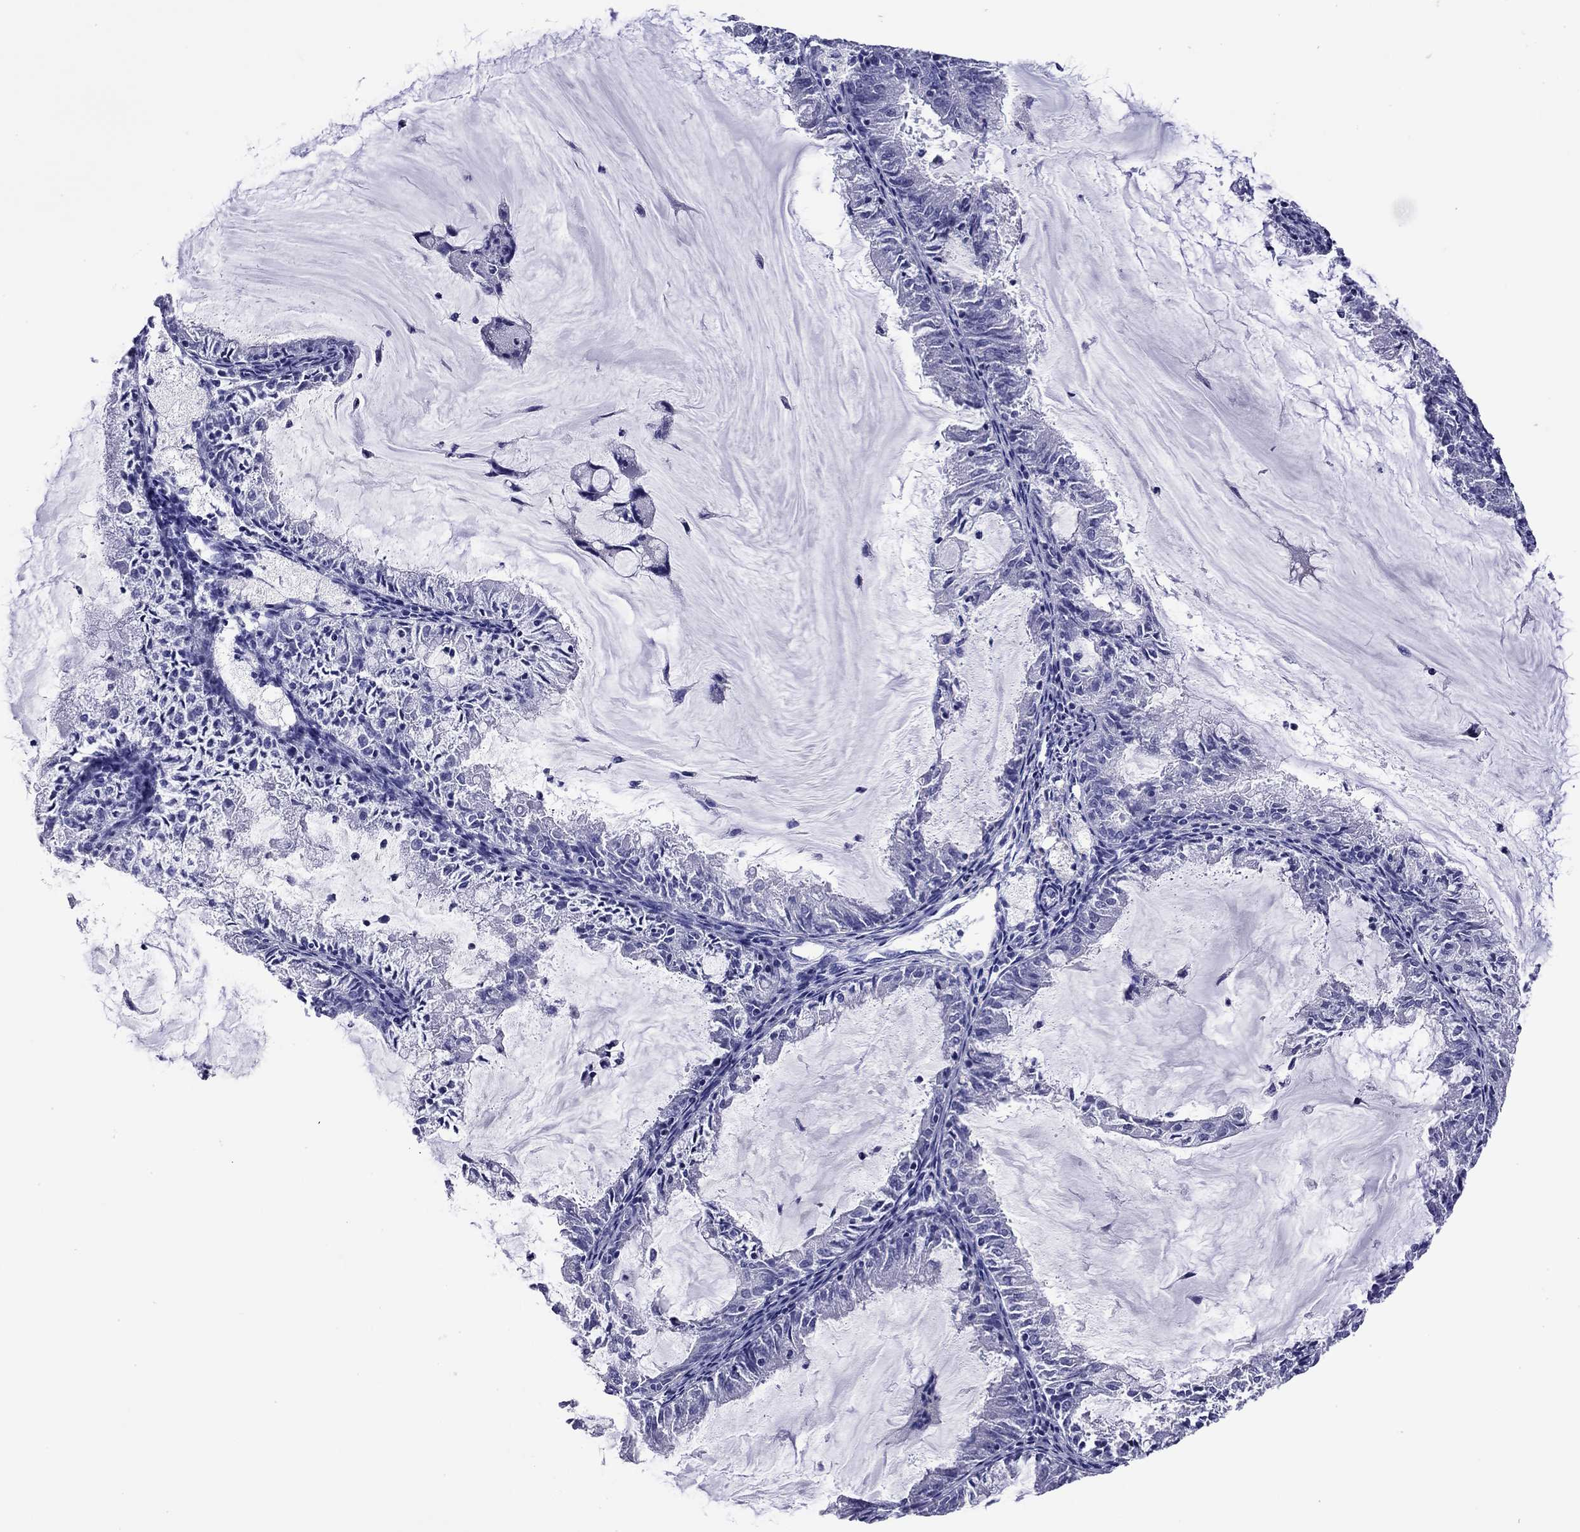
{"staining": {"intensity": "negative", "quantity": "none", "location": "none"}, "tissue": "endometrial cancer", "cell_type": "Tumor cells", "image_type": "cancer", "snomed": [{"axis": "morphology", "description": "Adenocarcinoma, NOS"}, {"axis": "topography", "description": "Endometrium"}], "caption": "Tumor cells show no significant expression in endometrial cancer (adenocarcinoma). Nuclei are stained in blue.", "gene": "KIAA2012", "patient": {"sex": "female", "age": 57}}